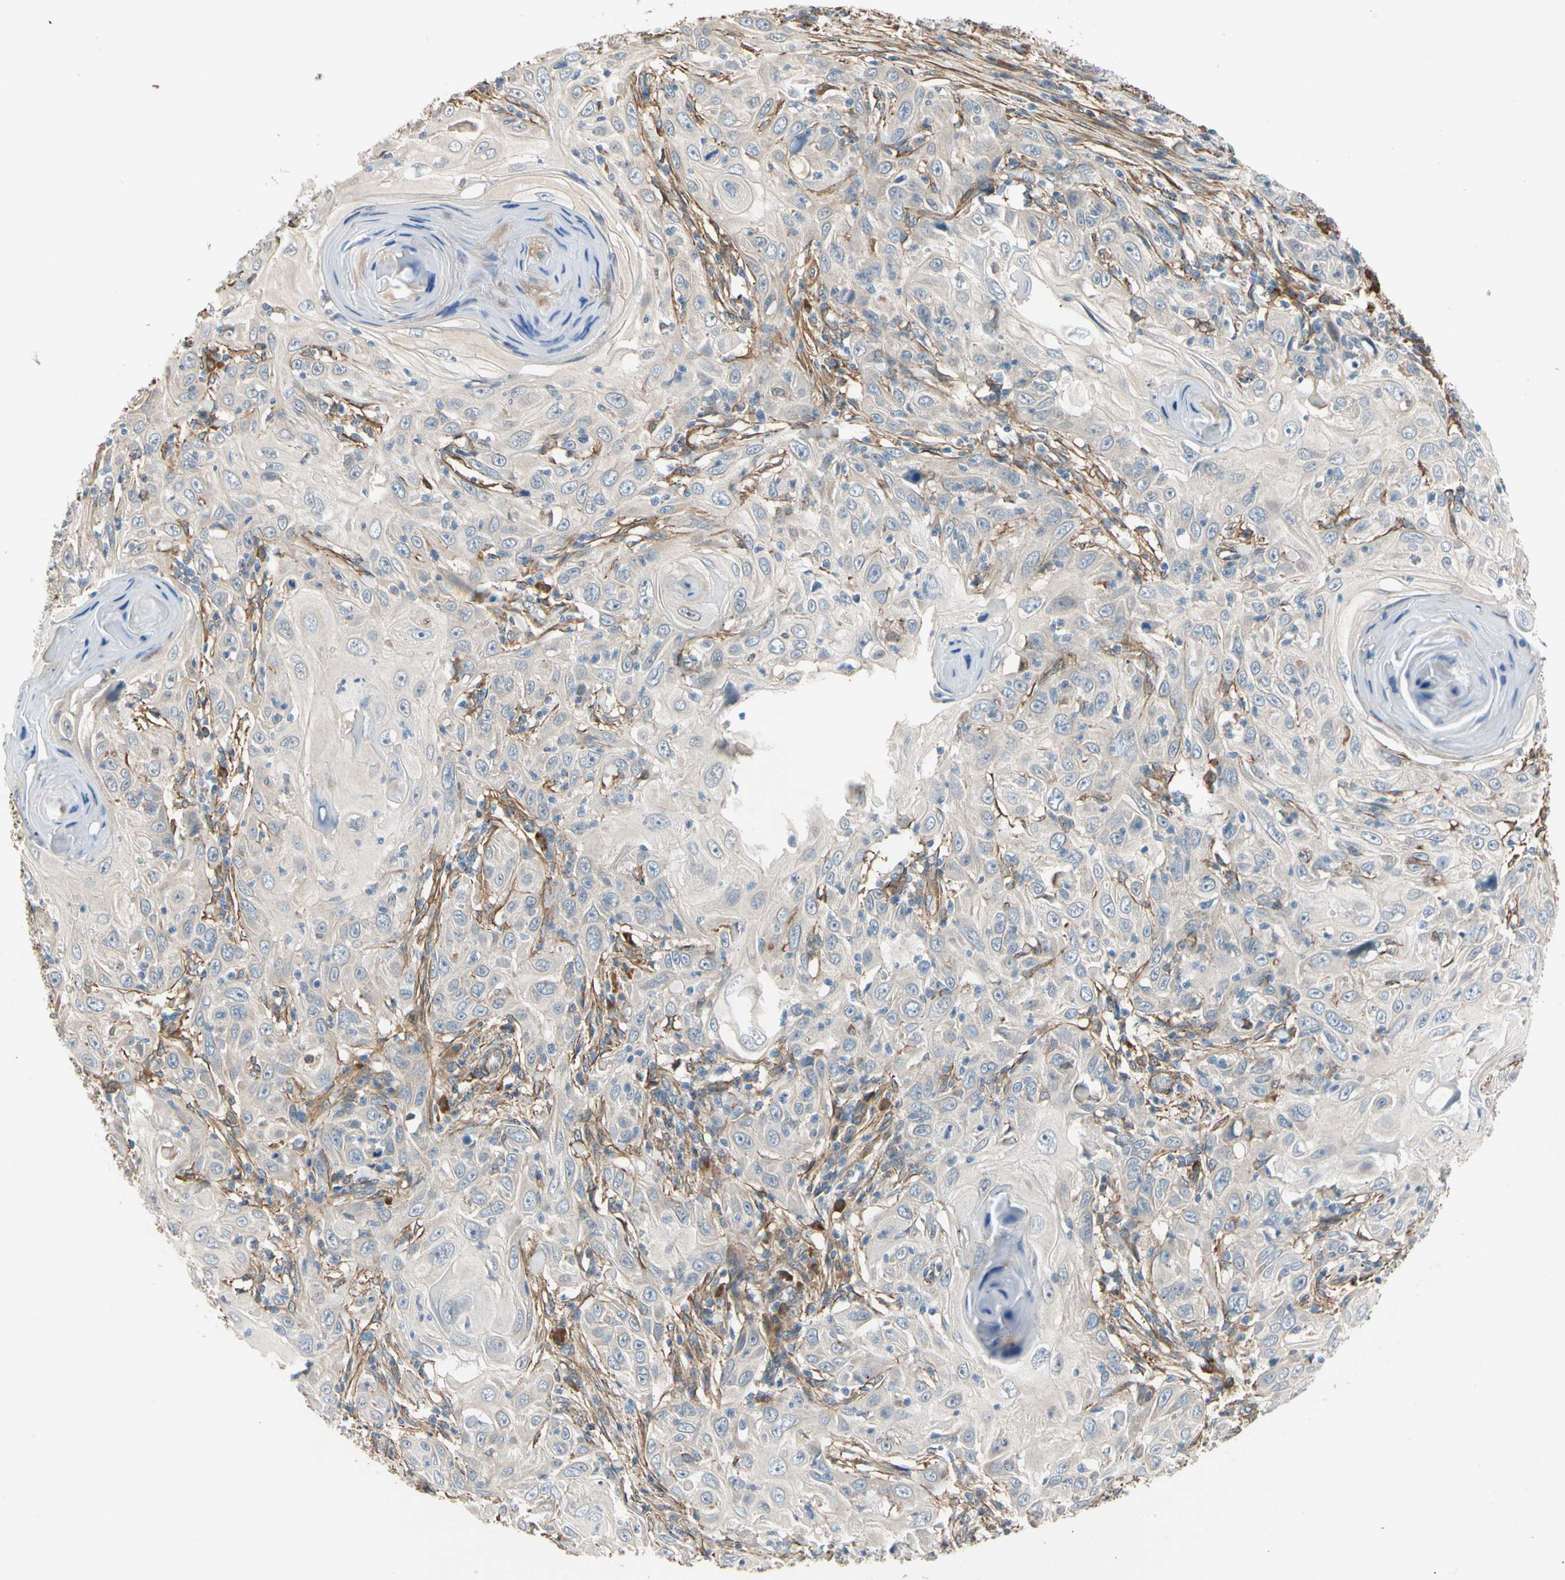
{"staining": {"intensity": "weak", "quantity": "<25%", "location": "cytoplasmic/membranous"}, "tissue": "skin cancer", "cell_type": "Tumor cells", "image_type": "cancer", "snomed": [{"axis": "morphology", "description": "Squamous cell carcinoma, NOS"}, {"axis": "topography", "description": "Skin"}], "caption": "High power microscopy photomicrograph of an immunohistochemistry image of skin cancer (squamous cell carcinoma), revealing no significant positivity in tumor cells.", "gene": "LIMK2", "patient": {"sex": "female", "age": 88}}